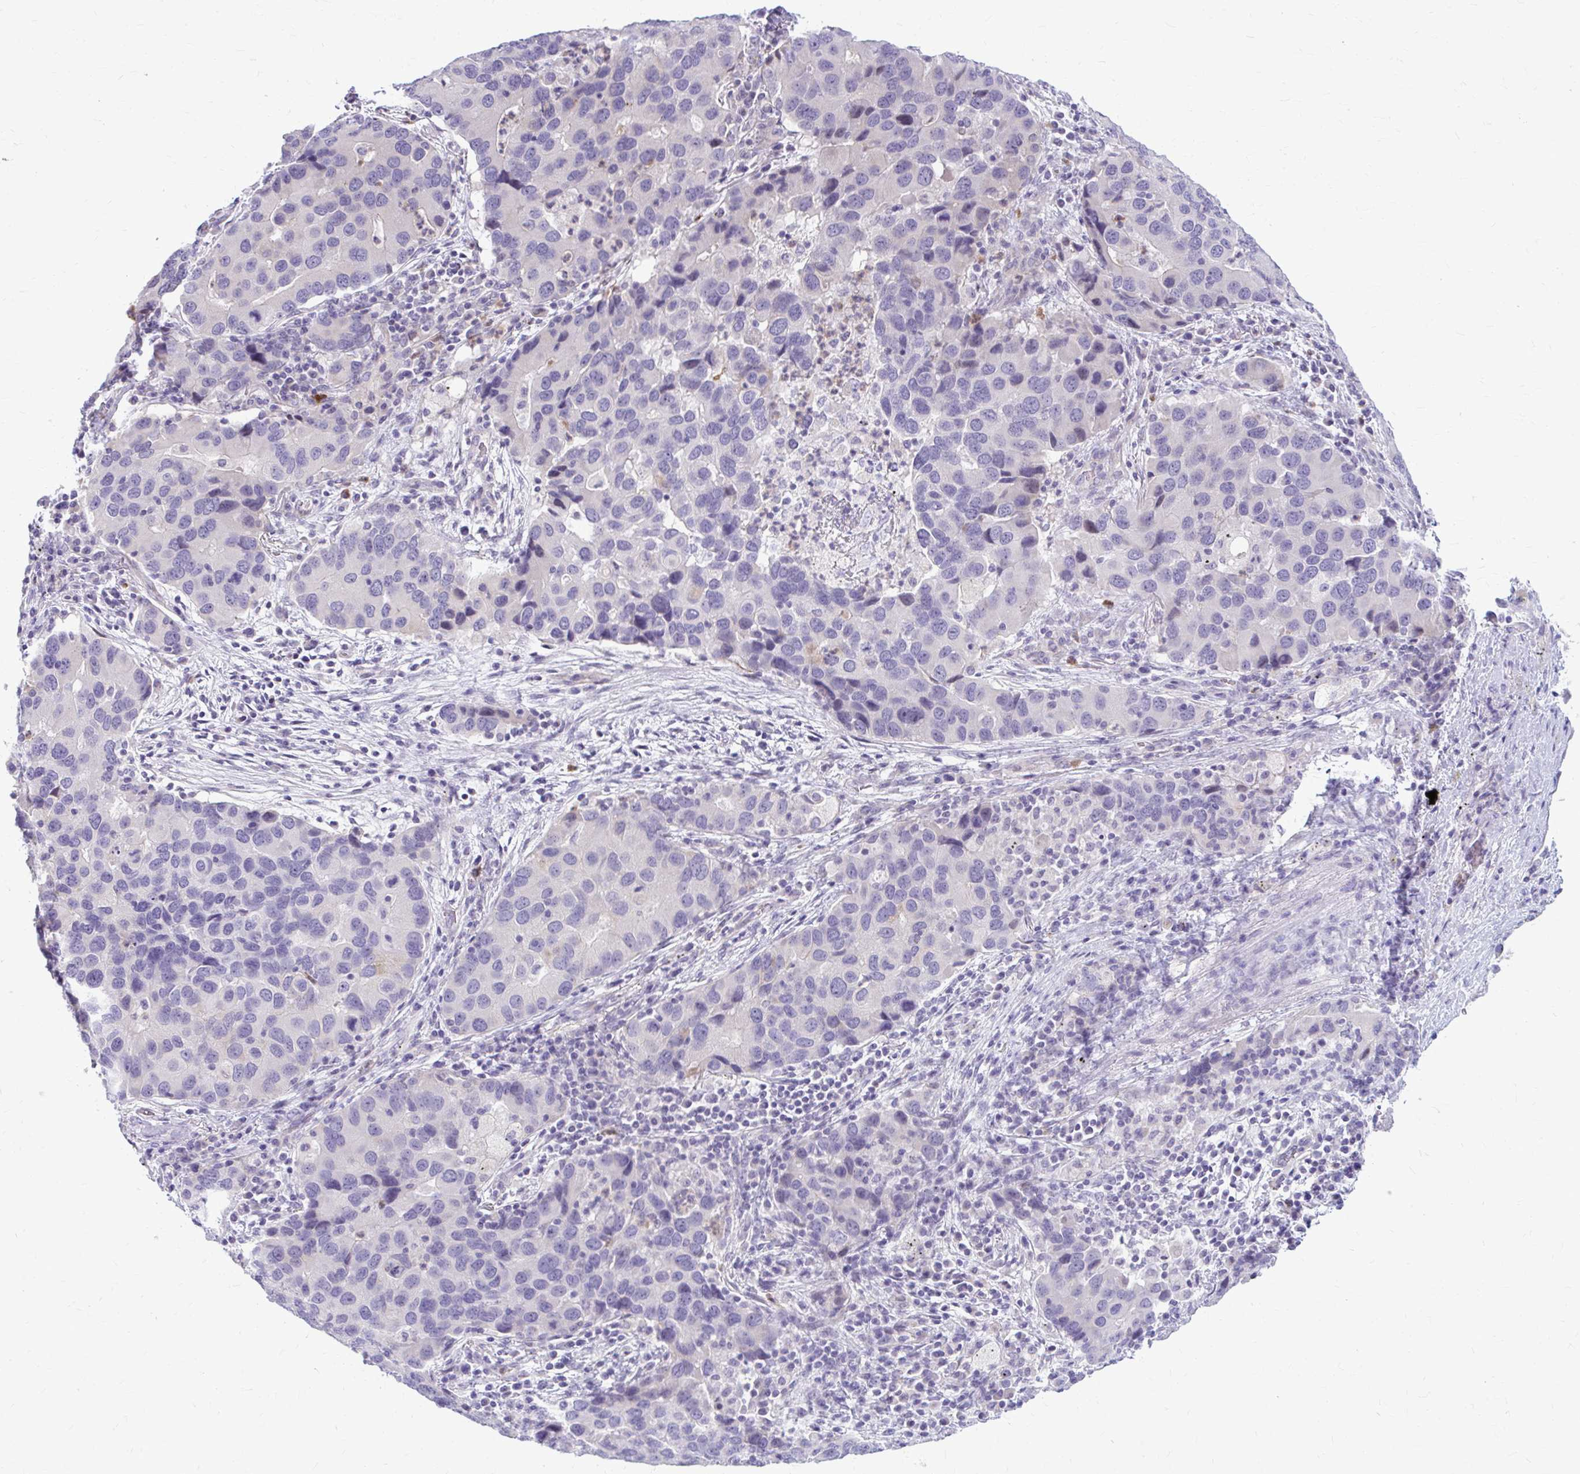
{"staining": {"intensity": "moderate", "quantity": "<25%", "location": "cytoplasmic/membranous"}, "tissue": "lung cancer", "cell_type": "Tumor cells", "image_type": "cancer", "snomed": [{"axis": "morphology", "description": "Aneuploidy"}, {"axis": "morphology", "description": "Adenocarcinoma, NOS"}, {"axis": "topography", "description": "Lymph node"}, {"axis": "topography", "description": "Lung"}], "caption": "This image exhibits immunohistochemistry (IHC) staining of human lung cancer (adenocarcinoma), with low moderate cytoplasmic/membranous expression in about <25% of tumor cells.", "gene": "CHIA", "patient": {"sex": "female", "age": 74}}